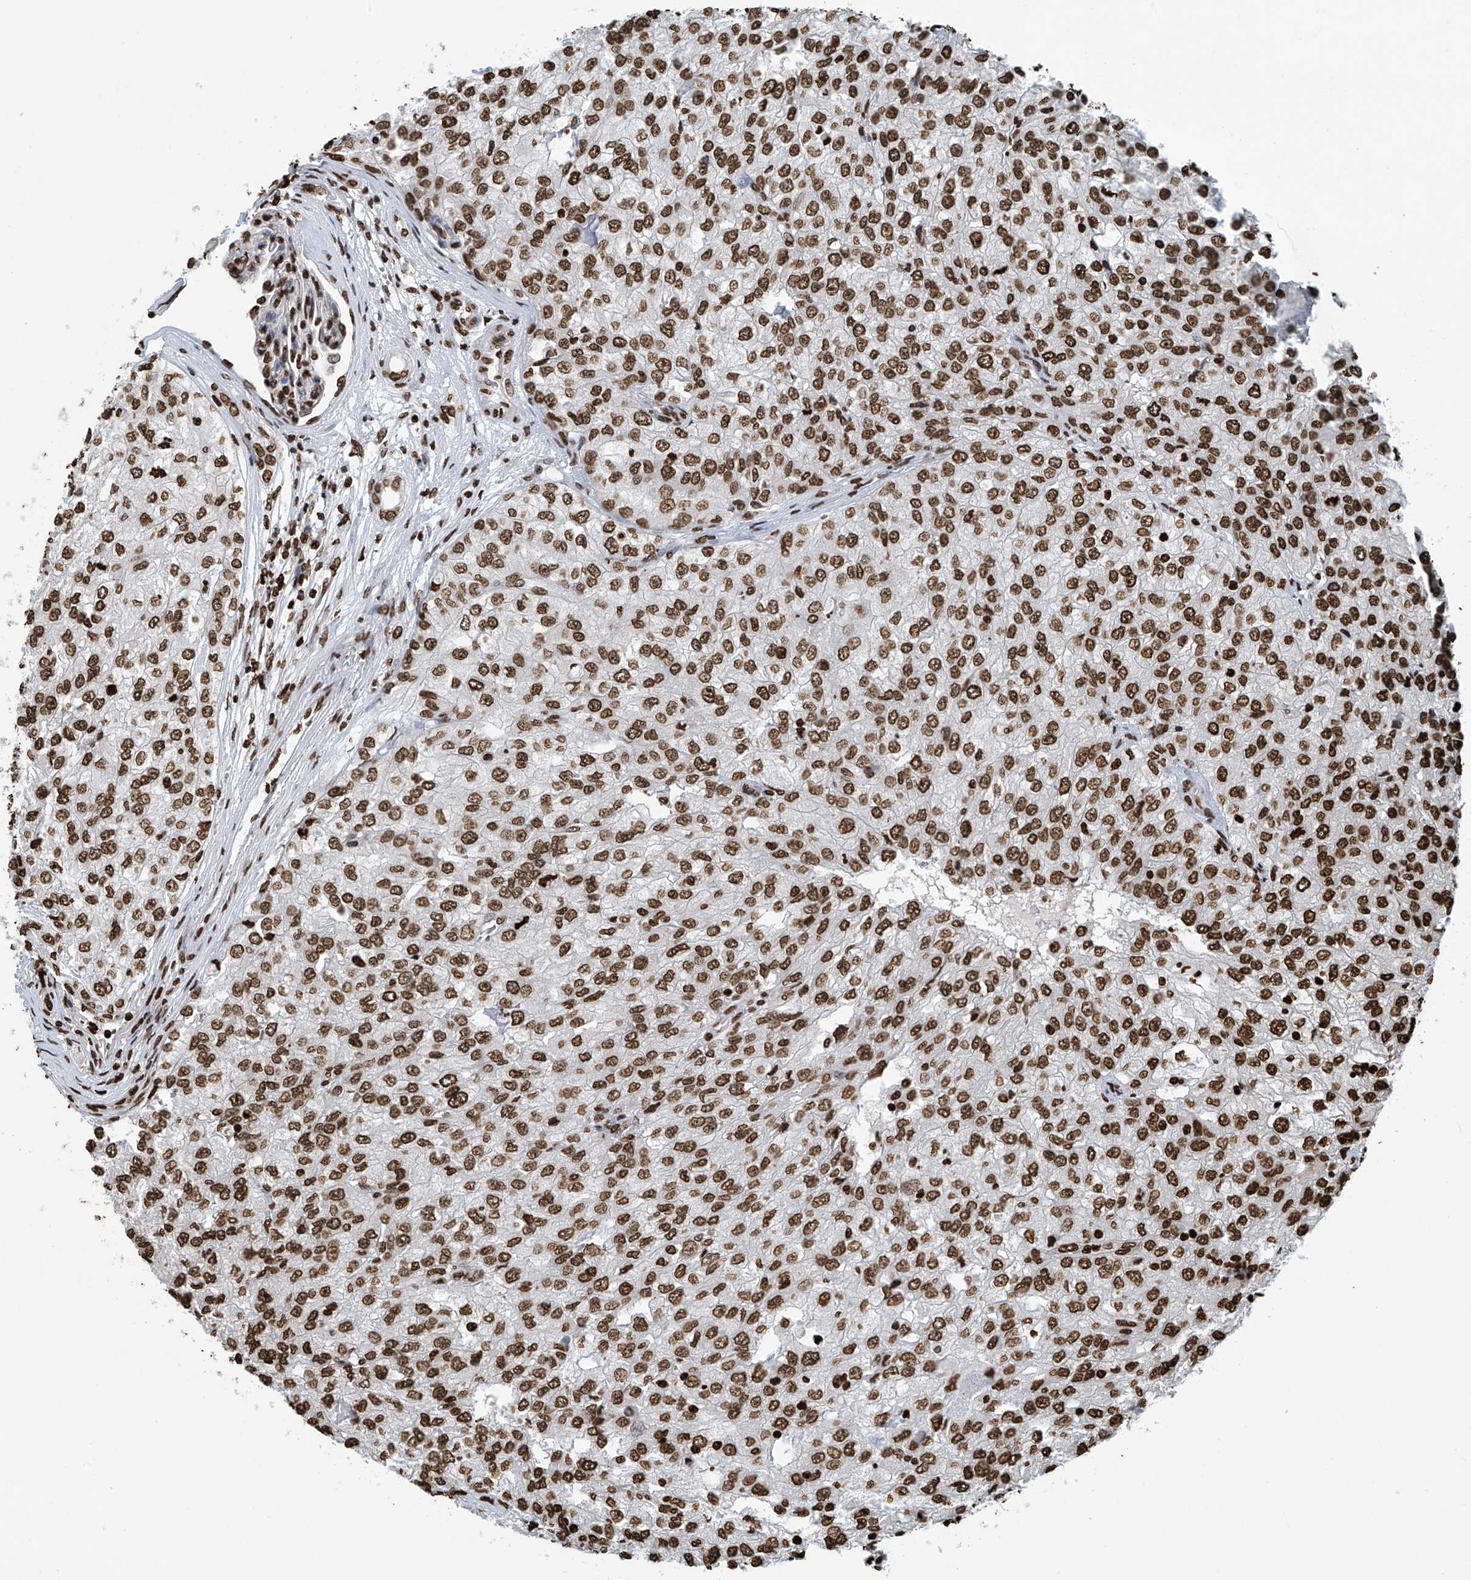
{"staining": {"intensity": "strong", "quantity": ">75%", "location": "nuclear"}, "tissue": "renal cancer", "cell_type": "Tumor cells", "image_type": "cancer", "snomed": [{"axis": "morphology", "description": "Adenocarcinoma, NOS"}, {"axis": "topography", "description": "Kidney"}], "caption": "Strong nuclear staining for a protein is present in approximately >75% of tumor cells of renal cancer using immunohistochemistry.", "gene": "DPPA2", "patient": {"sex": "female", "age": 54}}